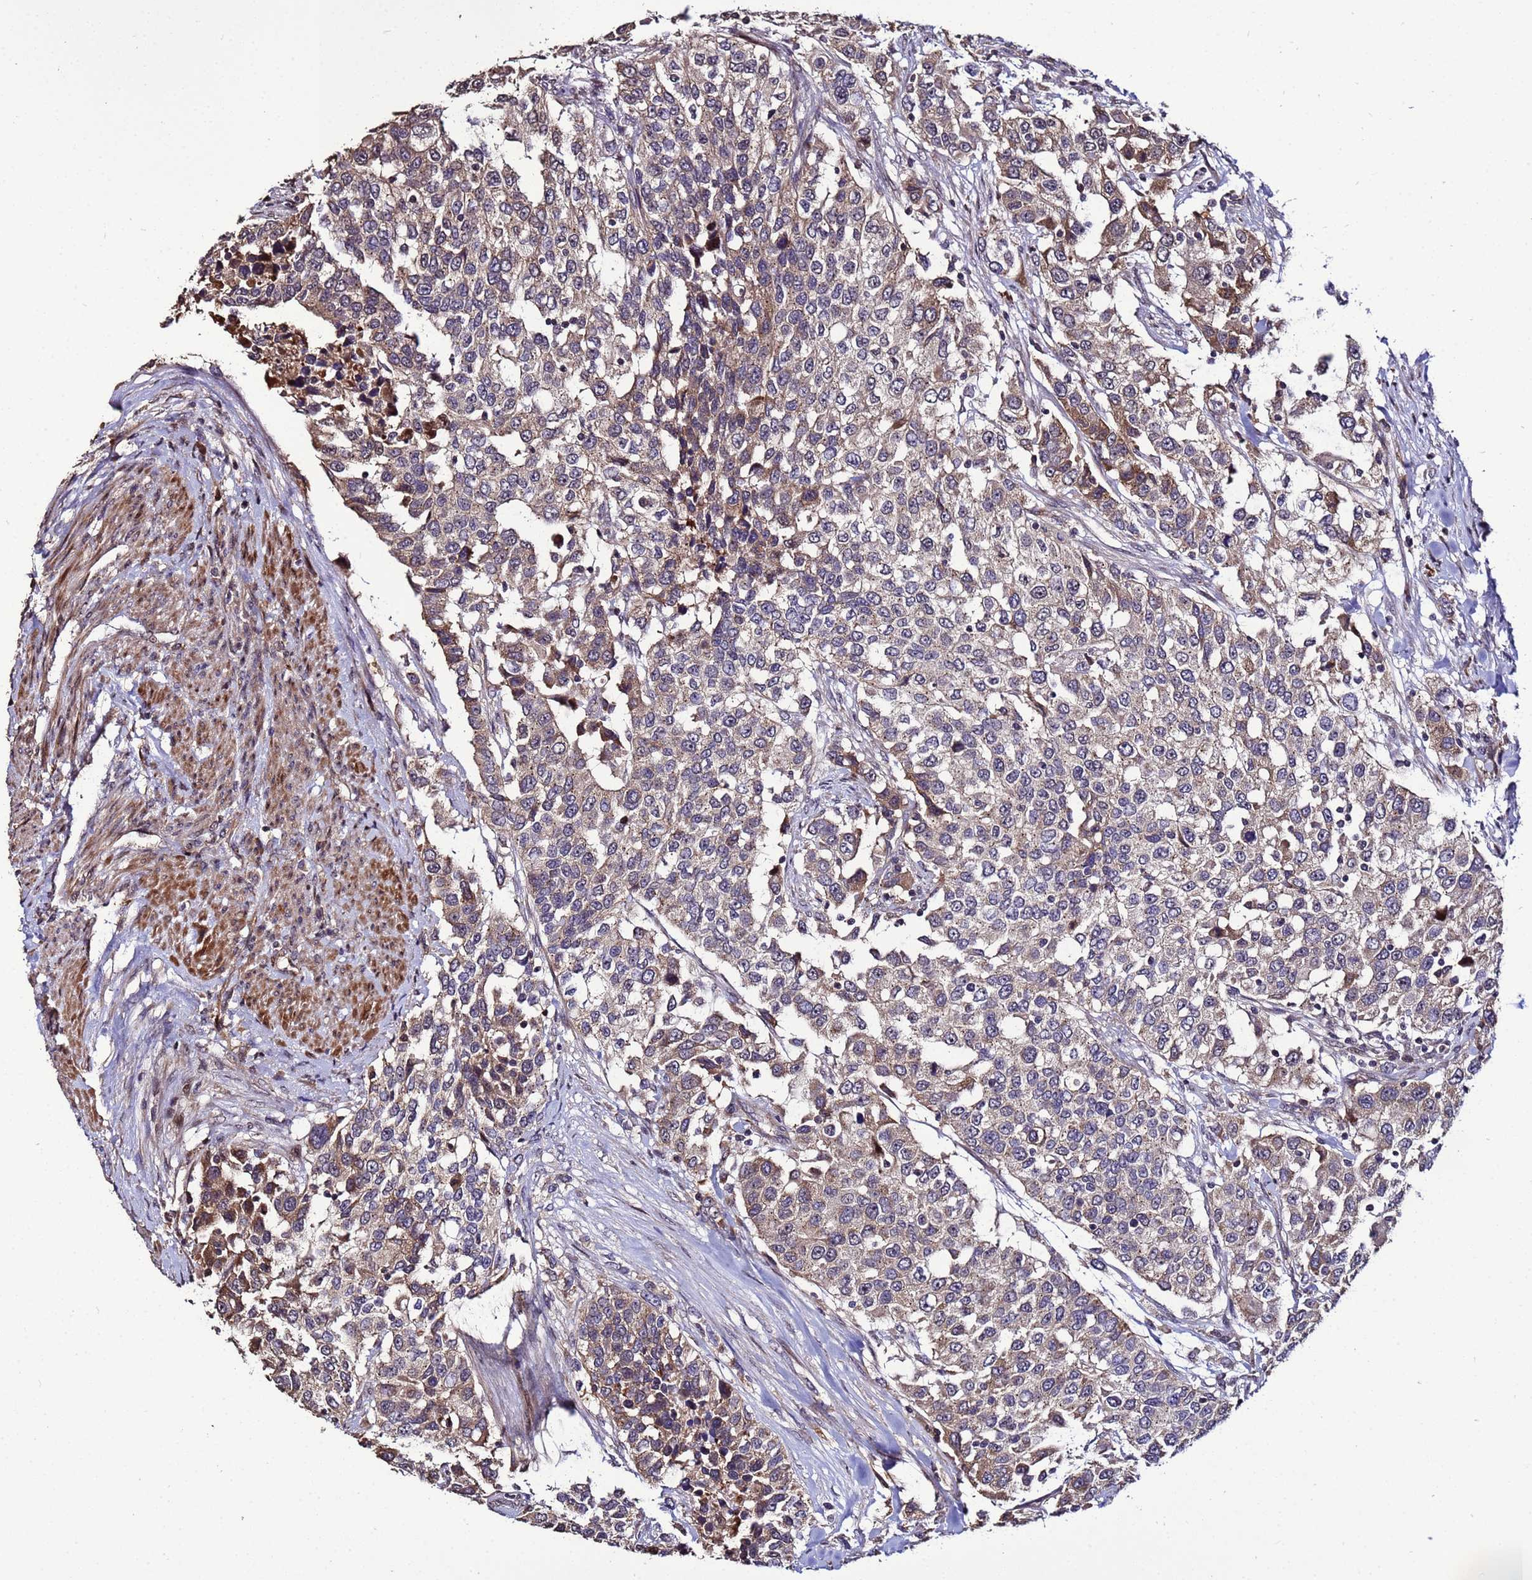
{"staining": {"intensity": "moderate", "quantity": "<25%", "location": "cytoplasmic/membranous"}, "tissue": "urothelial cancer", "cell_type": "Tumor cells", "image_type": "cancer", "snomed": [{"axis": "morphology", "description": "Urothelial carcinoma, High grade"}, {"axis": "topography", "description": "Urinary bladder"}], "caption": "Brown immunohistochemical staining in urothelial carcinoma (high-grade) displays moderate cytoplasmic/membranous expression in approximately <25% of tumor cells.", "gene": "WNK4", "patient": {"sex": "female", "age": 80}}